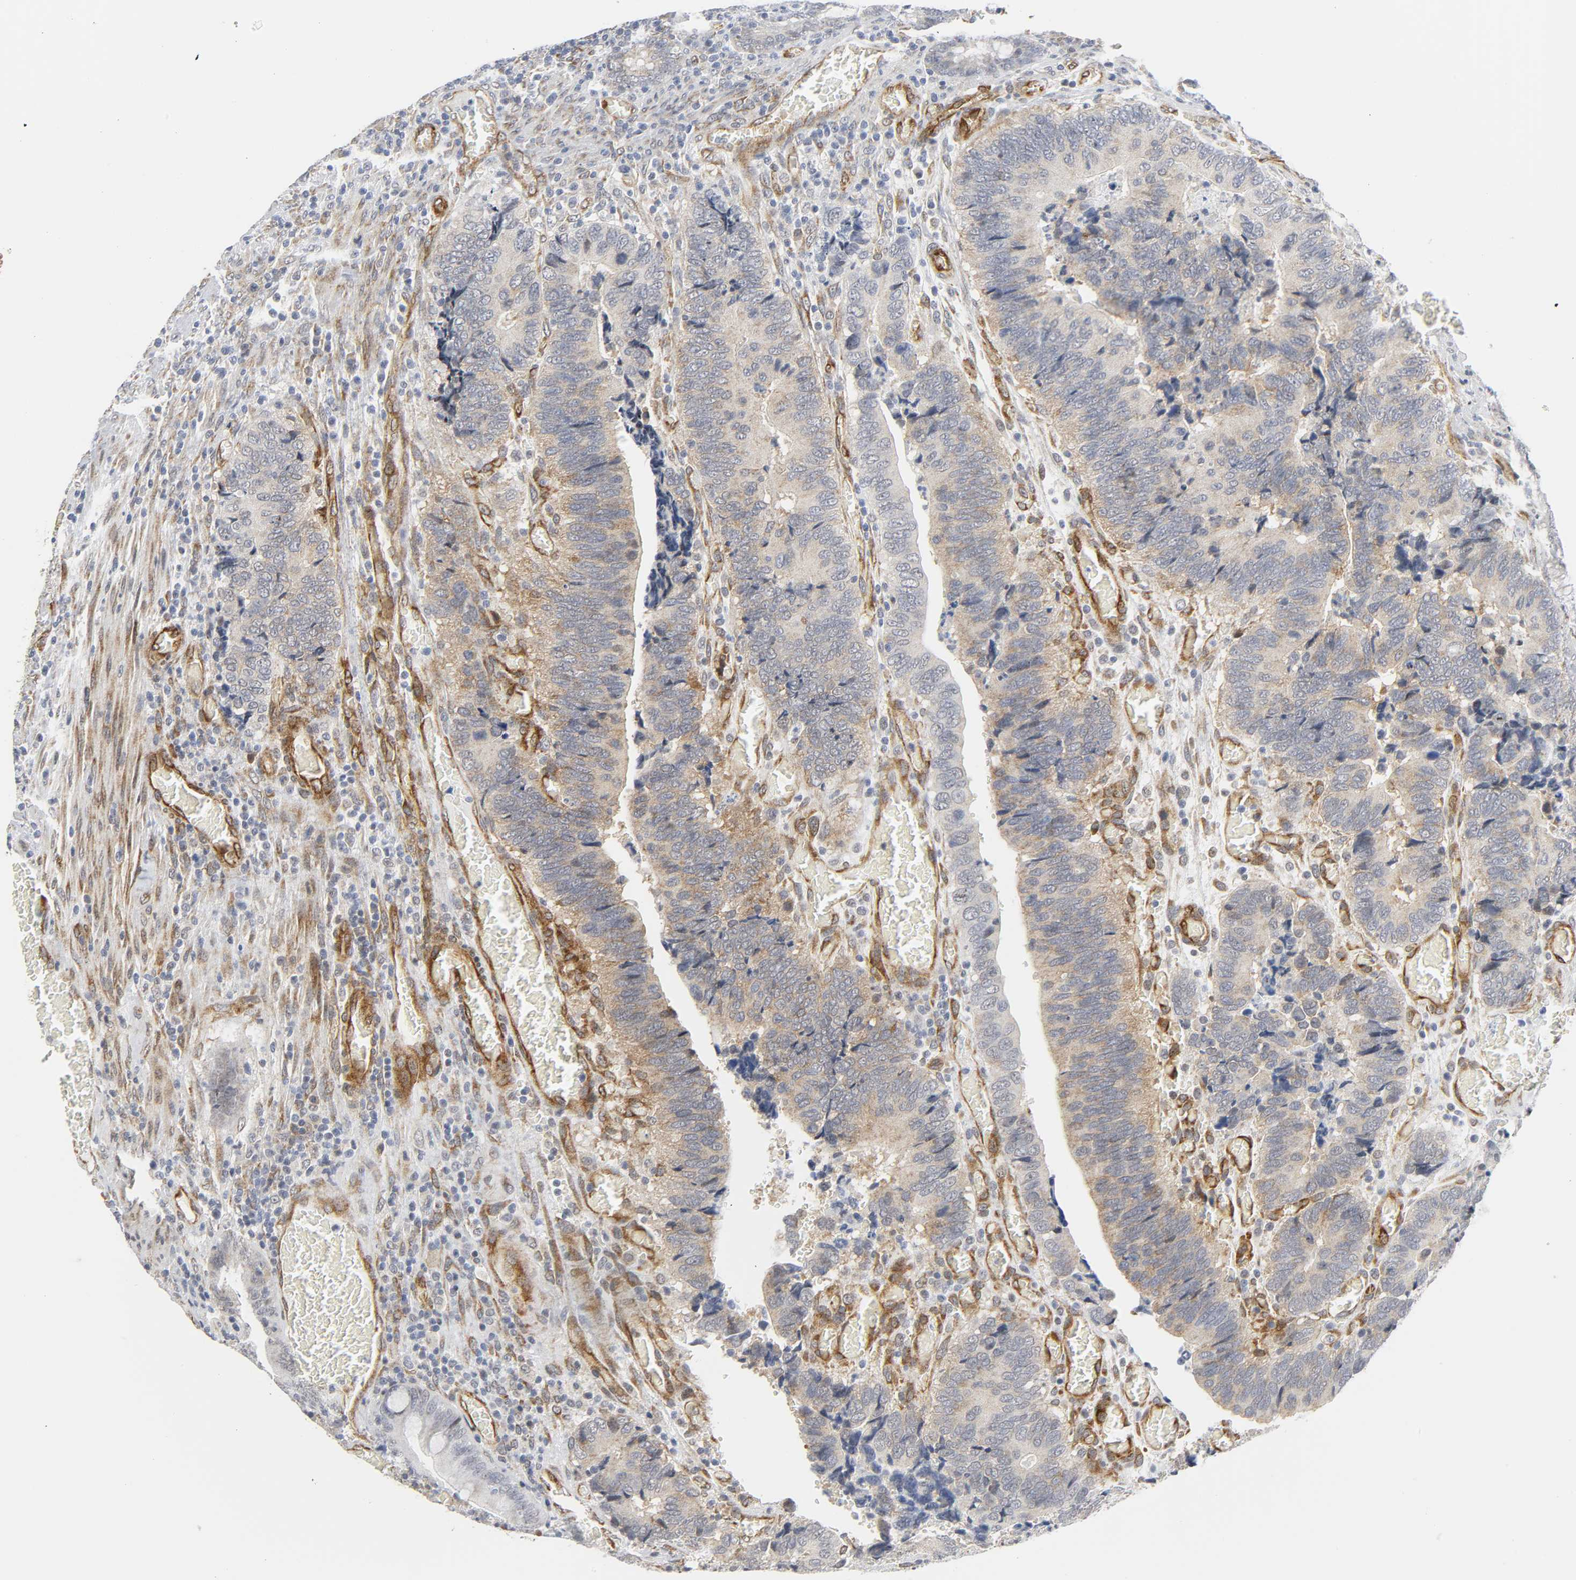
{"staining": {"intensity": "weak", "quantity": ">75%", "location": "cytoplasmic/membranous"}, "tissue": "colorectal cancer", "cell_type": "Tumor cells", "image_type": "cancer", "snomed": [{"axis": "morphology", "description": "Adenocarcinoma, NOS"}, {"axis": "topography", "description": "Colon"}], "caption": "Protein staining of colorectal cancer (adenocarcinoma) tissue demonstrates weak cytoplasmic/membranous expression in about >75% of tumor cells. (IHC, brightfield microscopy, high magnification).", "gene": "DOCK1", "patient": {"sex": "male", "age": 72}}